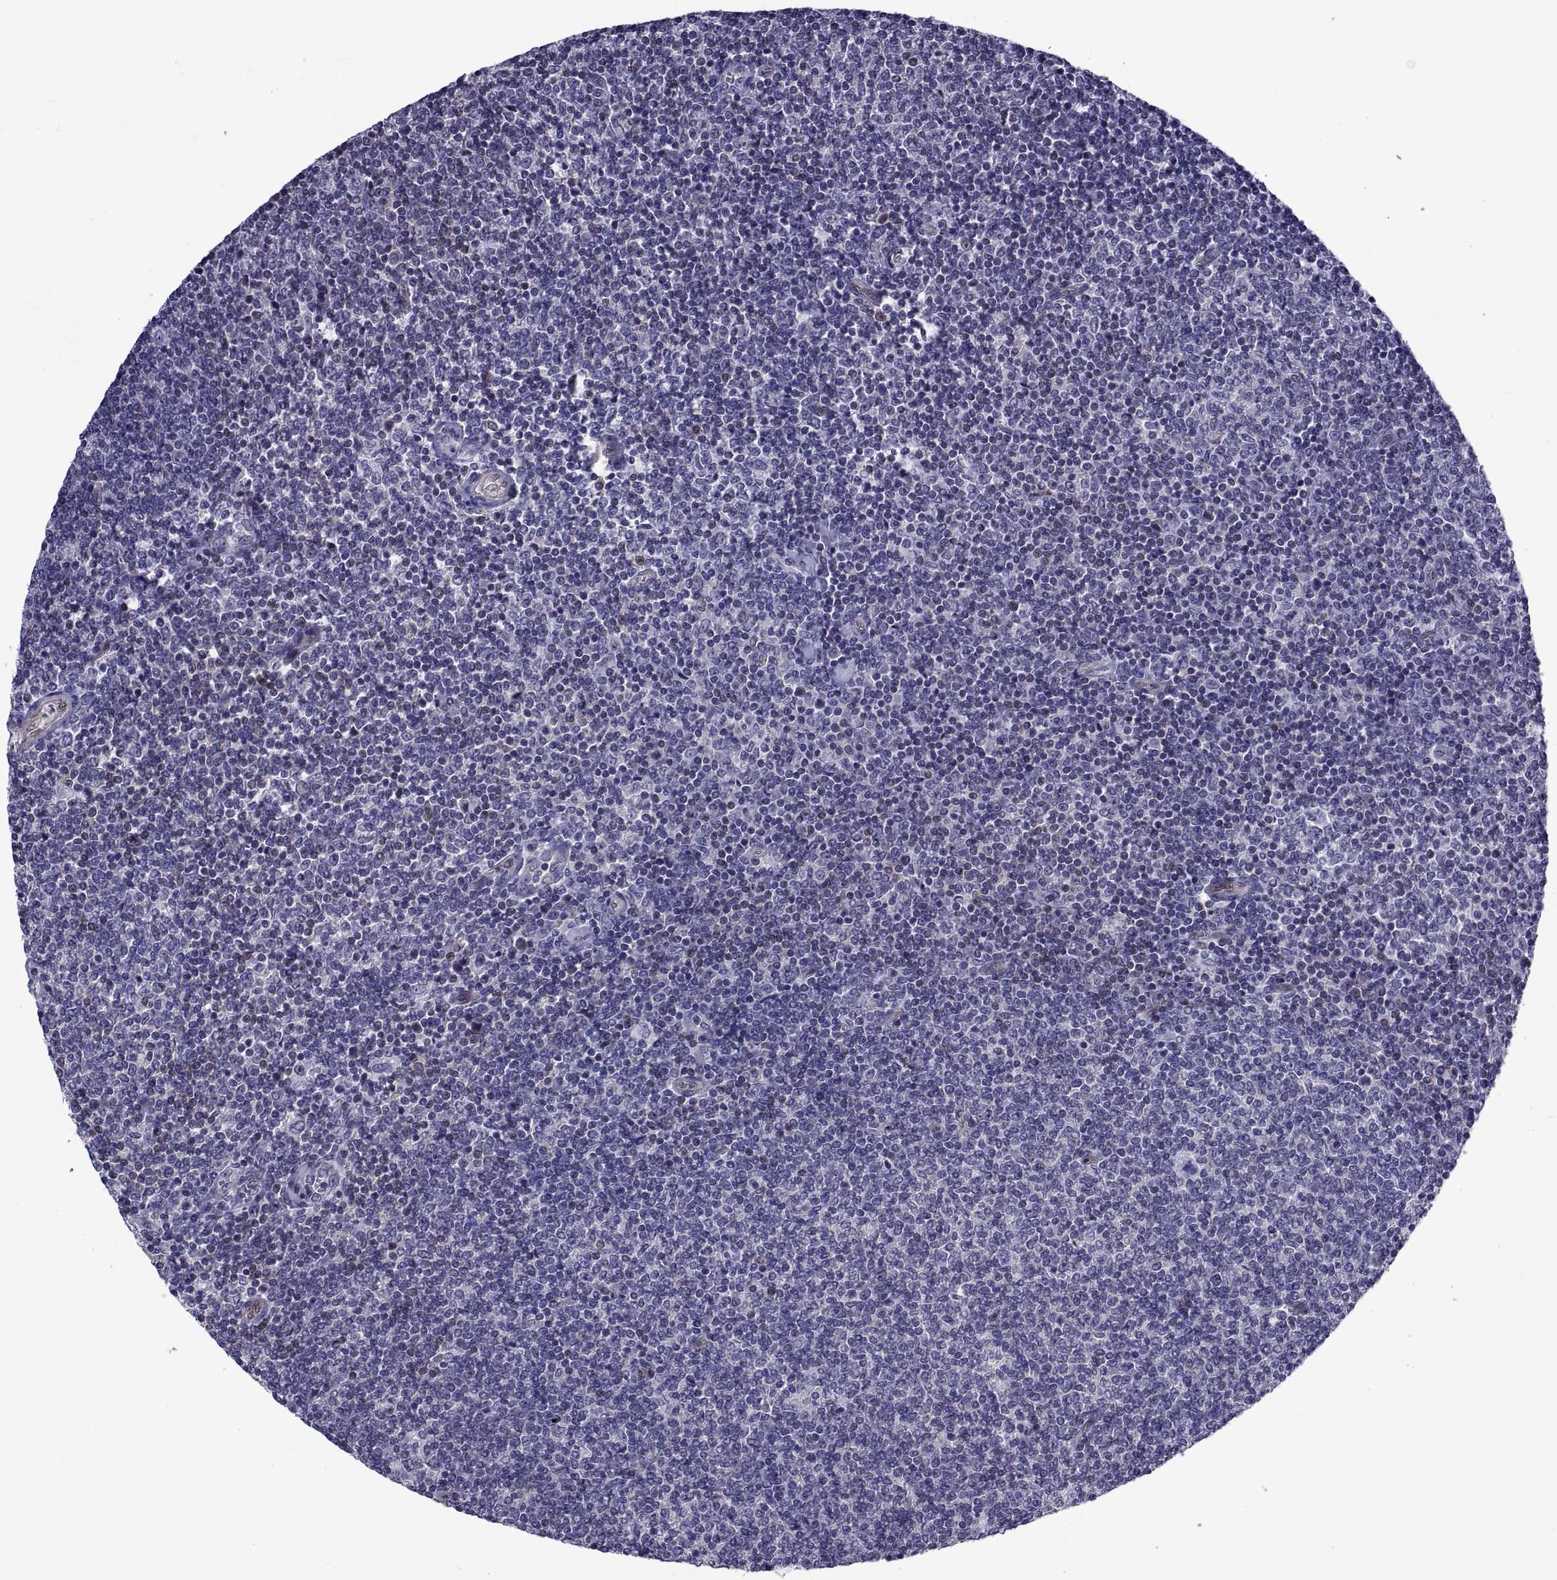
{"staining": {"intensity": "negative", "quantity": "none", "location": "none"}, "tissue": "lymphoma", "cell_type": "Tumor cells", "image_type": "cancer", "snomed": [{"axis": "morphology", "description": "Malignant lymphoma, non-Hodgkin's type, Low grade"}, {"axis": "topography", "description": "Lymph node"}], "caption": "An immunohistochemistry (IHC) photomicrograph of low-grade malignant lymphoma, non-Hodgkin's type is shown. There is no staining in tumor cells of low-grade malignant lymphoma, non-Hodgkin's type. Brightfield microscopy of immunohistochemistry (IHC) stained with DAB (3,3'-diaminobenzidine) (brown) and hematoxylin (blue), captured at high magnification.", "gene": "LCN9", "patient": {"sex": "male", "age": 52}}